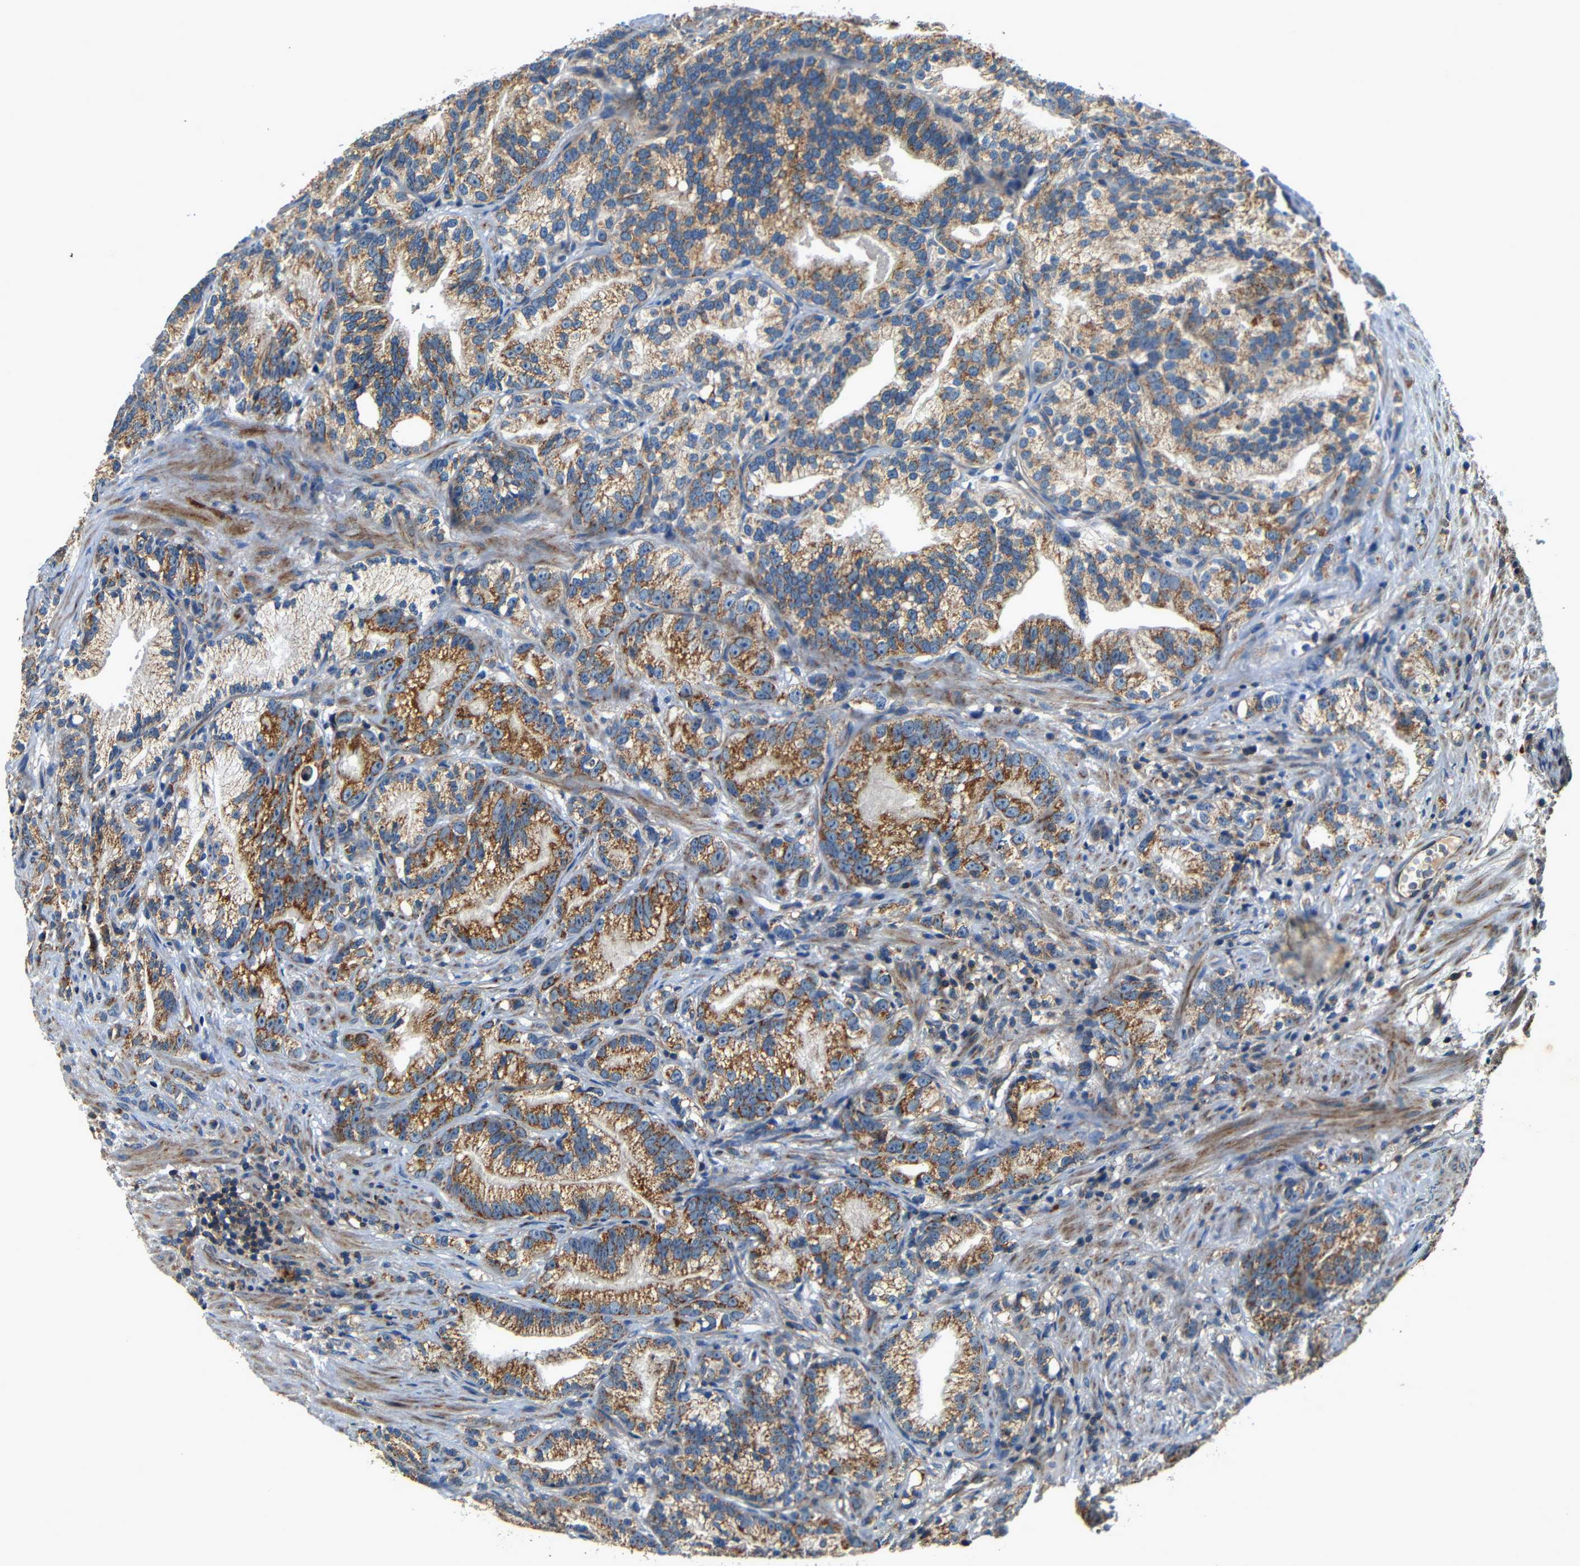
{"staining": {"intensity": "moderate", "quantity": ">75%", "location": "cytoplasmic/membranous"}, "tissue": "prostate cancer", "cell_type": "Tumor cells", "image_type": "cancer", "snomed": [{"axis": "morphology", "description": "Adenocarcinoma, Low grade"}, {"axis": "topography", "description": "Prostate"}], "caption": "Immunohistochemical staining of adenocarcinoma (low-grade) (prostate) exhibits medium levels of moderate cytoplasmic/membranous expression in approximately >75% of tumor cells. The staining was performed using DAB (3,3'-diaminobenzidine) to visualize the protein expression in brown, while the nuclei were stained in blue with hematoxylin (Magnification: 20x).", "gene": "MTX1", "patient": {"sex": "male", "age": 89}}